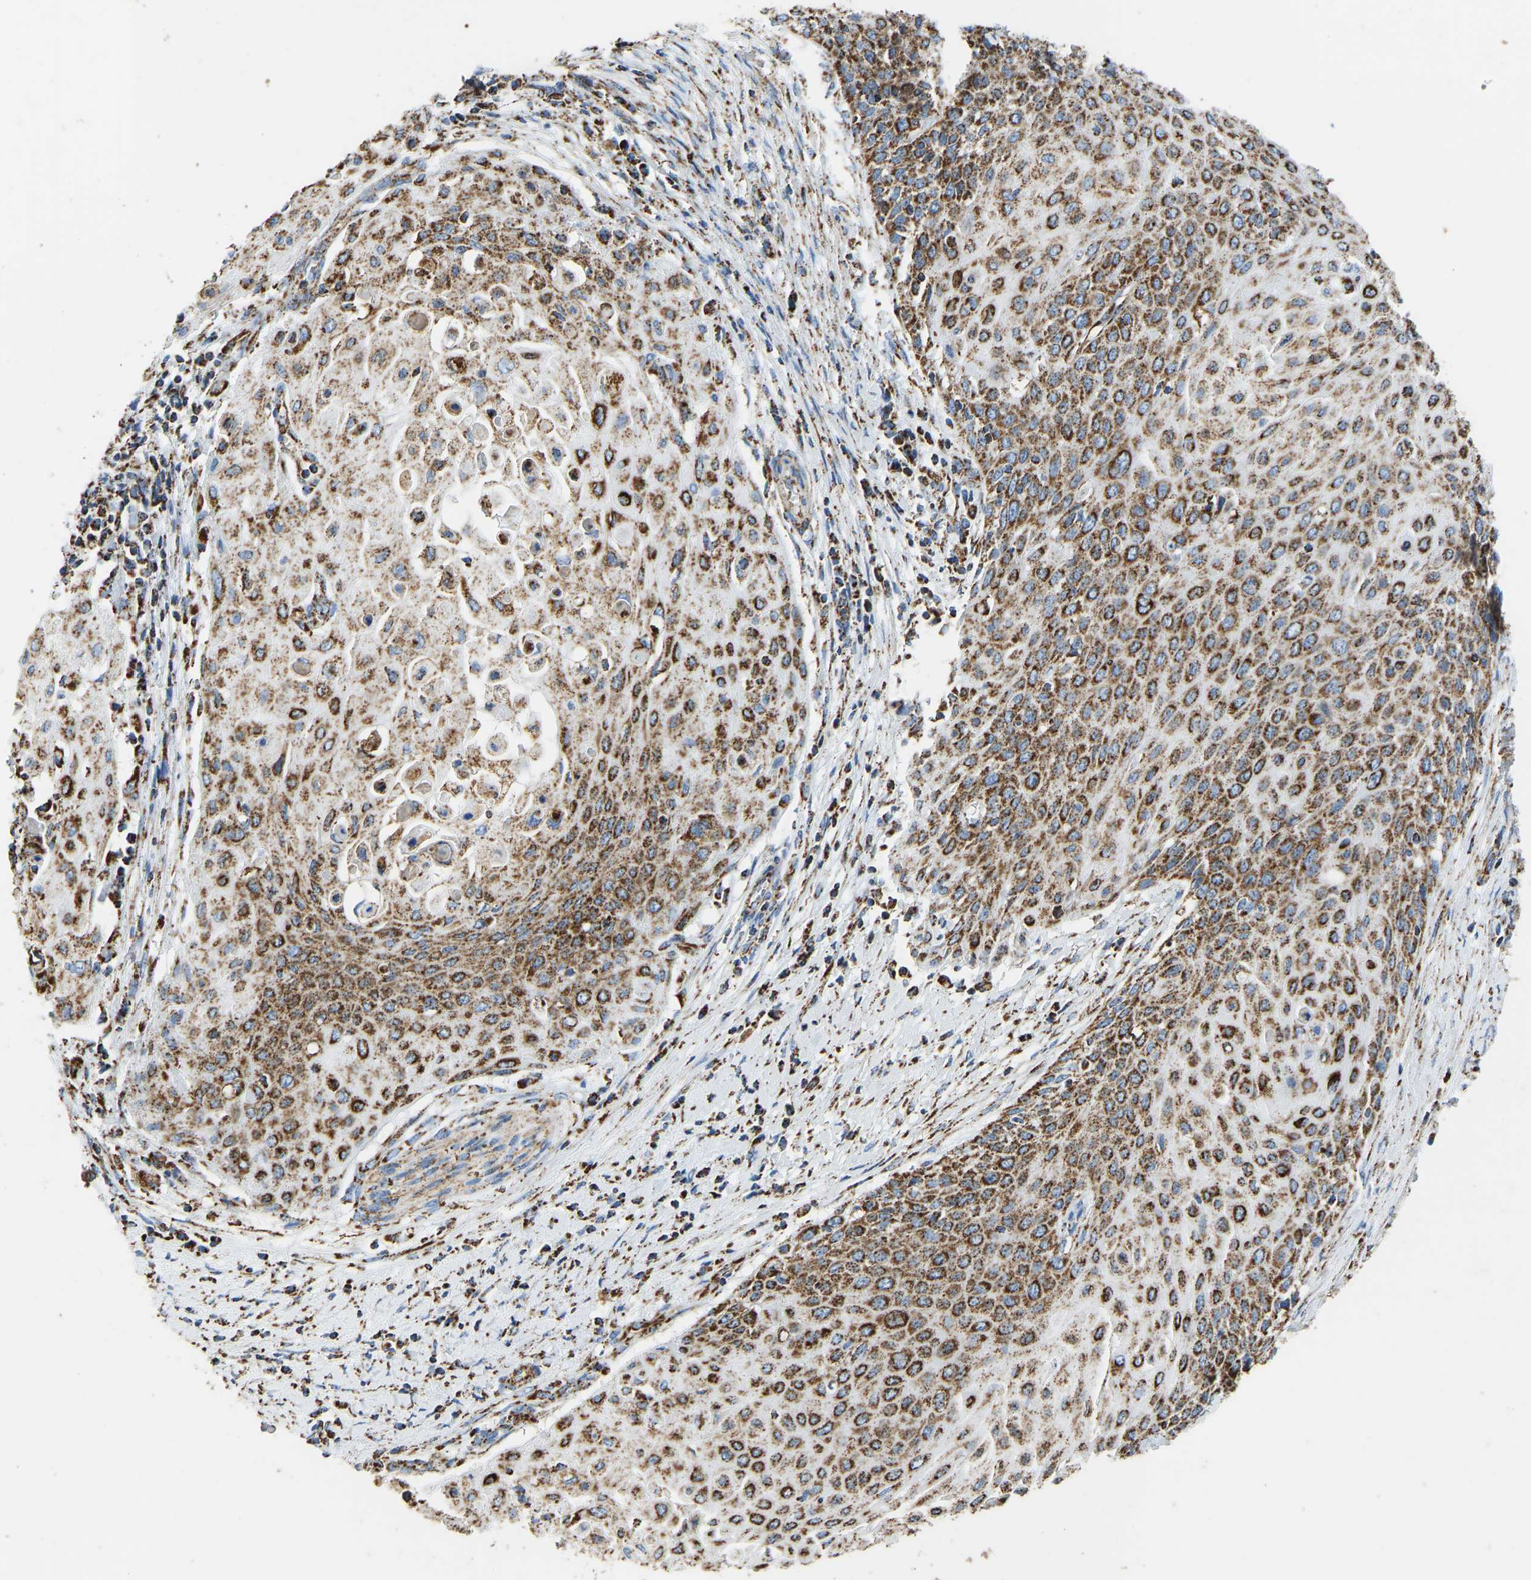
{"staining": {"intensity": "moderate", "quantity": ">75%", "location": "cytoplasmic/membranous"}, "tissue": "cervical cancer", "cell_type": "Tumor cells", "image_type": "cancer", "snomed": [{"axis": "morphology", "description": "Squamous cell carcinoma, NOS"}, {"axis": "topography", "description": "Cervix"}], "caption": "Immunohistochemical staining of cervical cancer exhibits medium levels of moderate cytoplasmic/membranous protein positivity in about >75% of tumor cells.", "gene": "IRX6", "patient": {"sex": "female", "age": 39}}